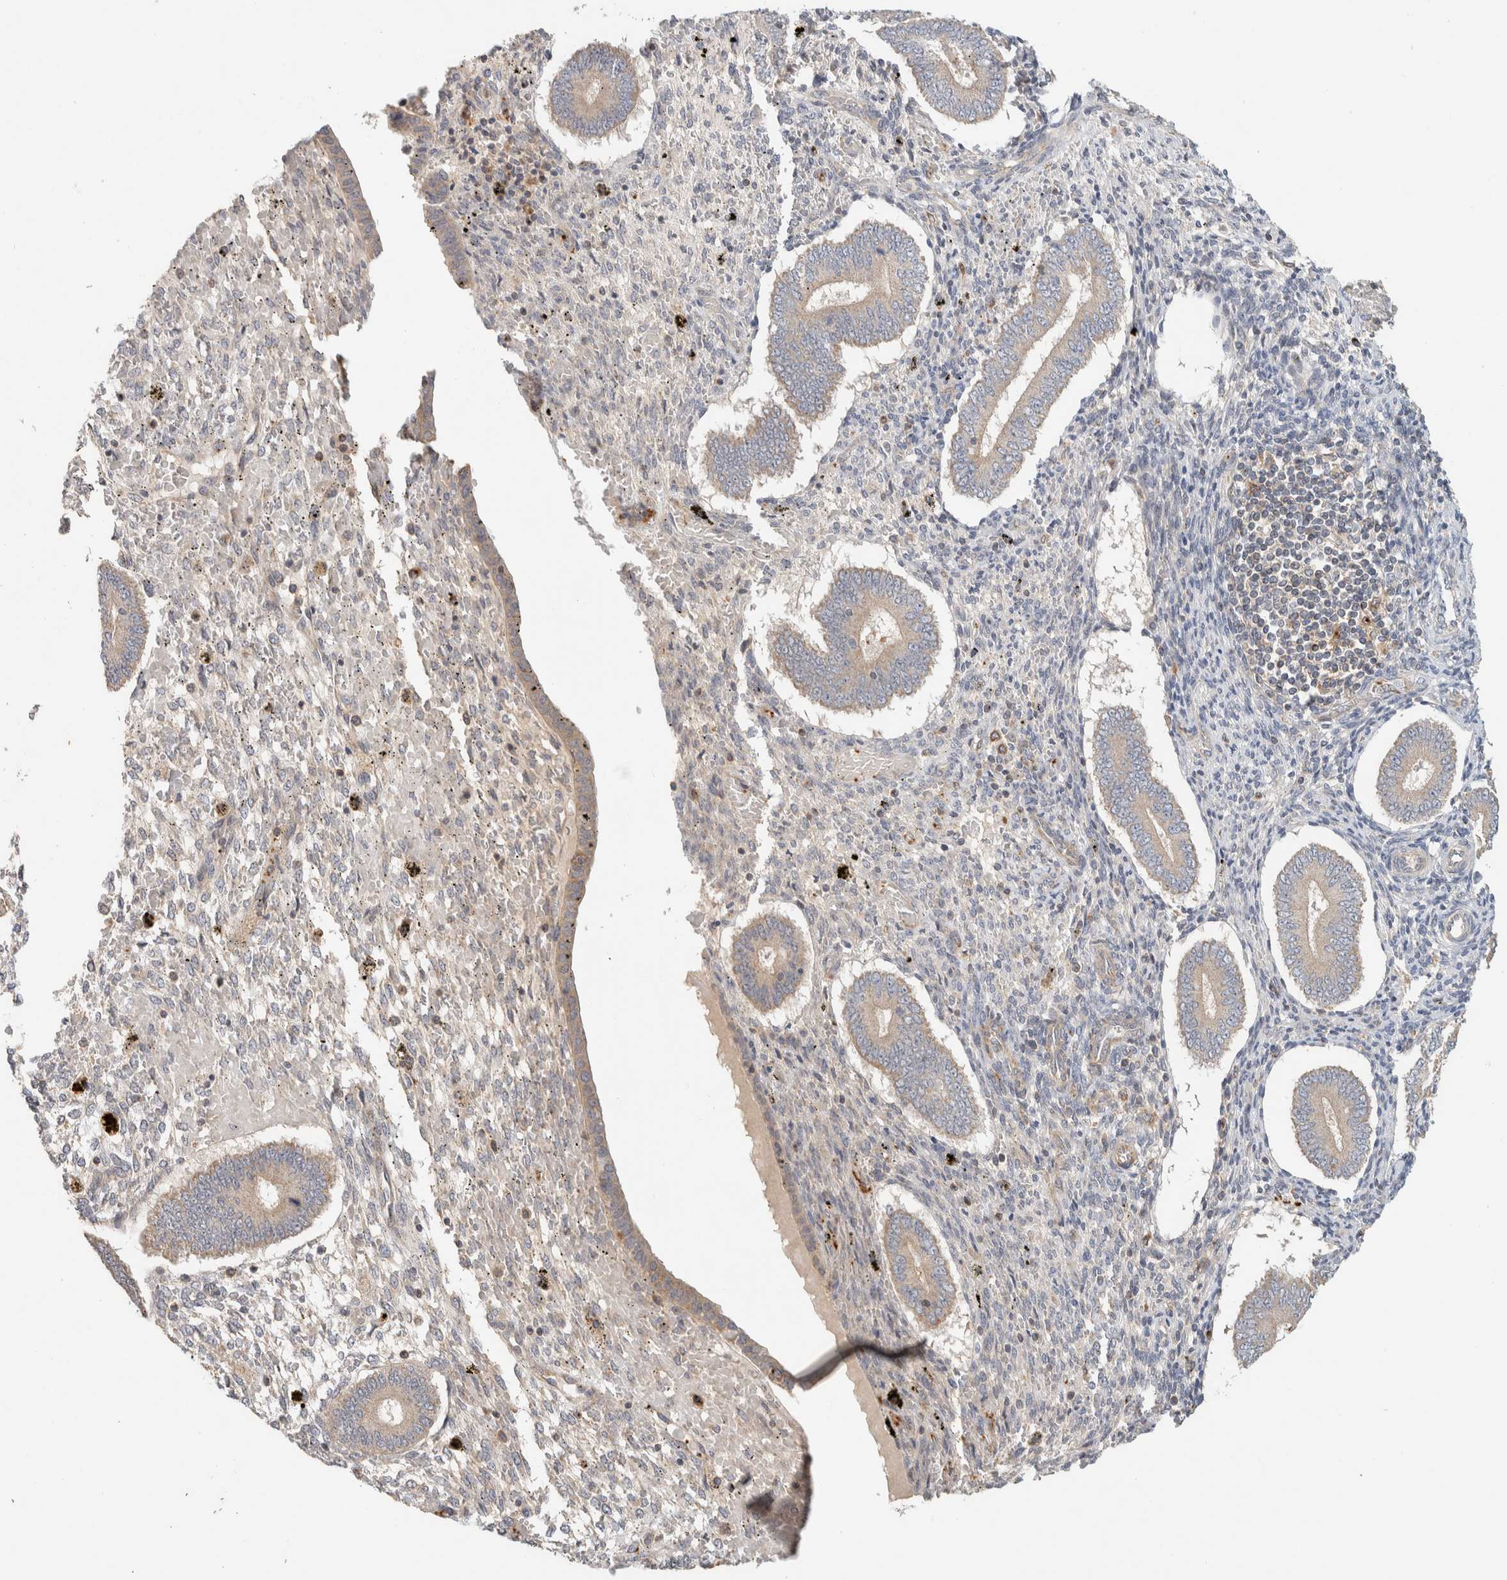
{"staining": {"intensity": "weak", "quantity": "25%-75%", "location": "cytoplasmic/membranous"}, "tissue": "endometrium", "cell_type": "Cells in endometrial stroma", "image_type": "normal", "snomed": [{"axis": "morphology", "description": "Normal tissue, NOS"}, {"axis": "topography", "description": "Endometrium"}], "caption": "Immunohistochemistry of normal human endometrium displays low levels of weak cytoplasmic/membranous staining in approximately 25%-75% of cells in endometrial stroma. The staining is performed using DAB (3,3'-diaminobenzidine) brown chromogen to label protein expression. The nuclei are counter-stained blue using hematoxylin.", "gene": "KIF9", "patient": {"sex": "female", "age": 42}}